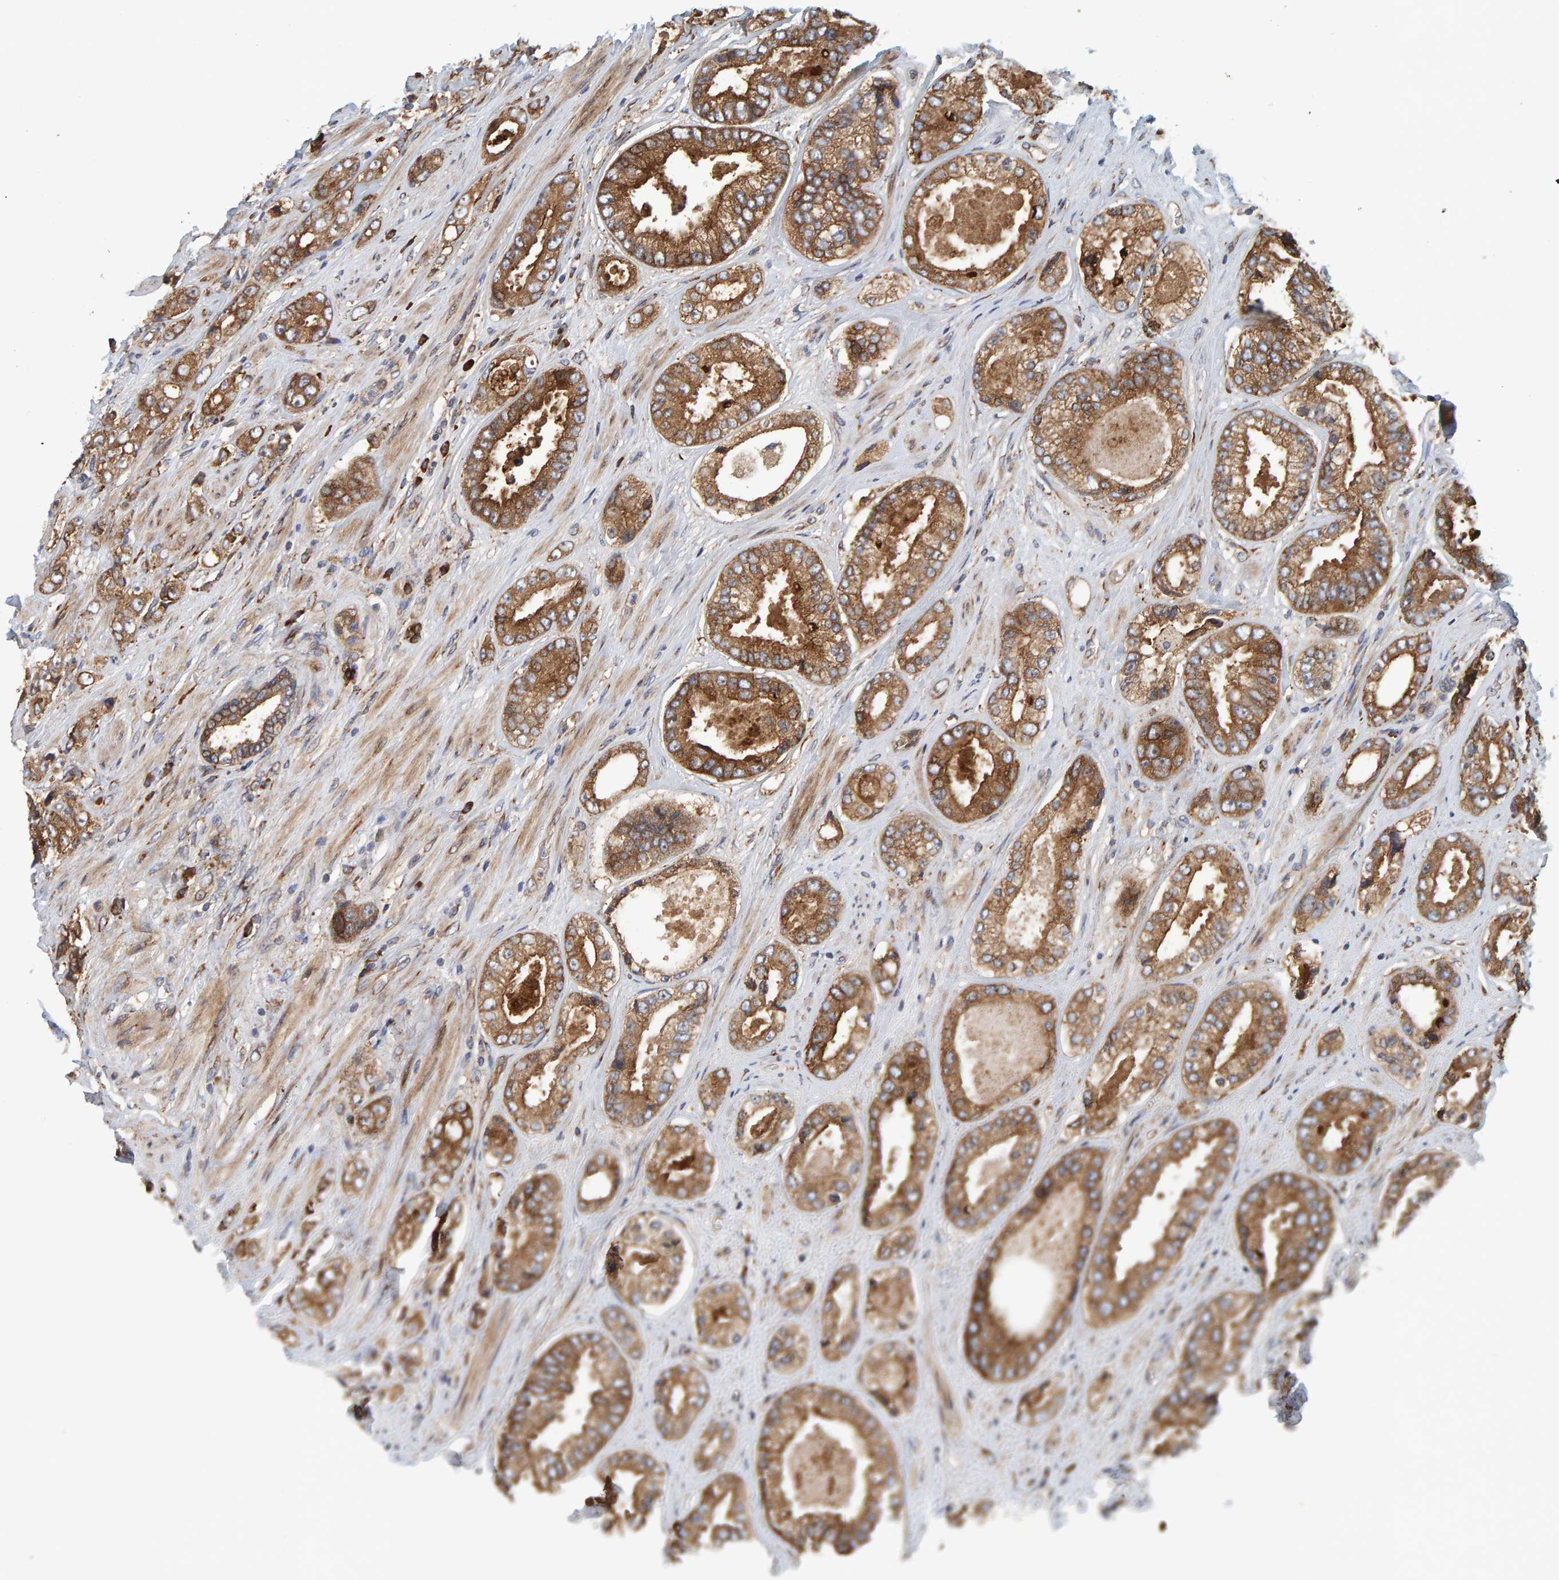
{"staining": {"intensity": "moderate", "quantity": ">75%", "location": "cytoplasmic/membranous"}, "tissue": "prostate cancer", "cell_type": "Tumor cells", "image_type": "cancer", "snomed": [{"axis": "morphology", "description": "Adenocarcinoma, High grade"}, {"axis": "topography", "description": "Prostate"}], "caption": "Immunohistochemistry (IHC) histopathology image of prostate adenocarcinoma (high-grade) stained for a protein (brown), which exhibits medium levels of moderate cytoplasmic/membranous positivity in approximately >75% of tumor cells.", "gene": "BAIAP2", "patient": {"sex": "male", "age": 61}}